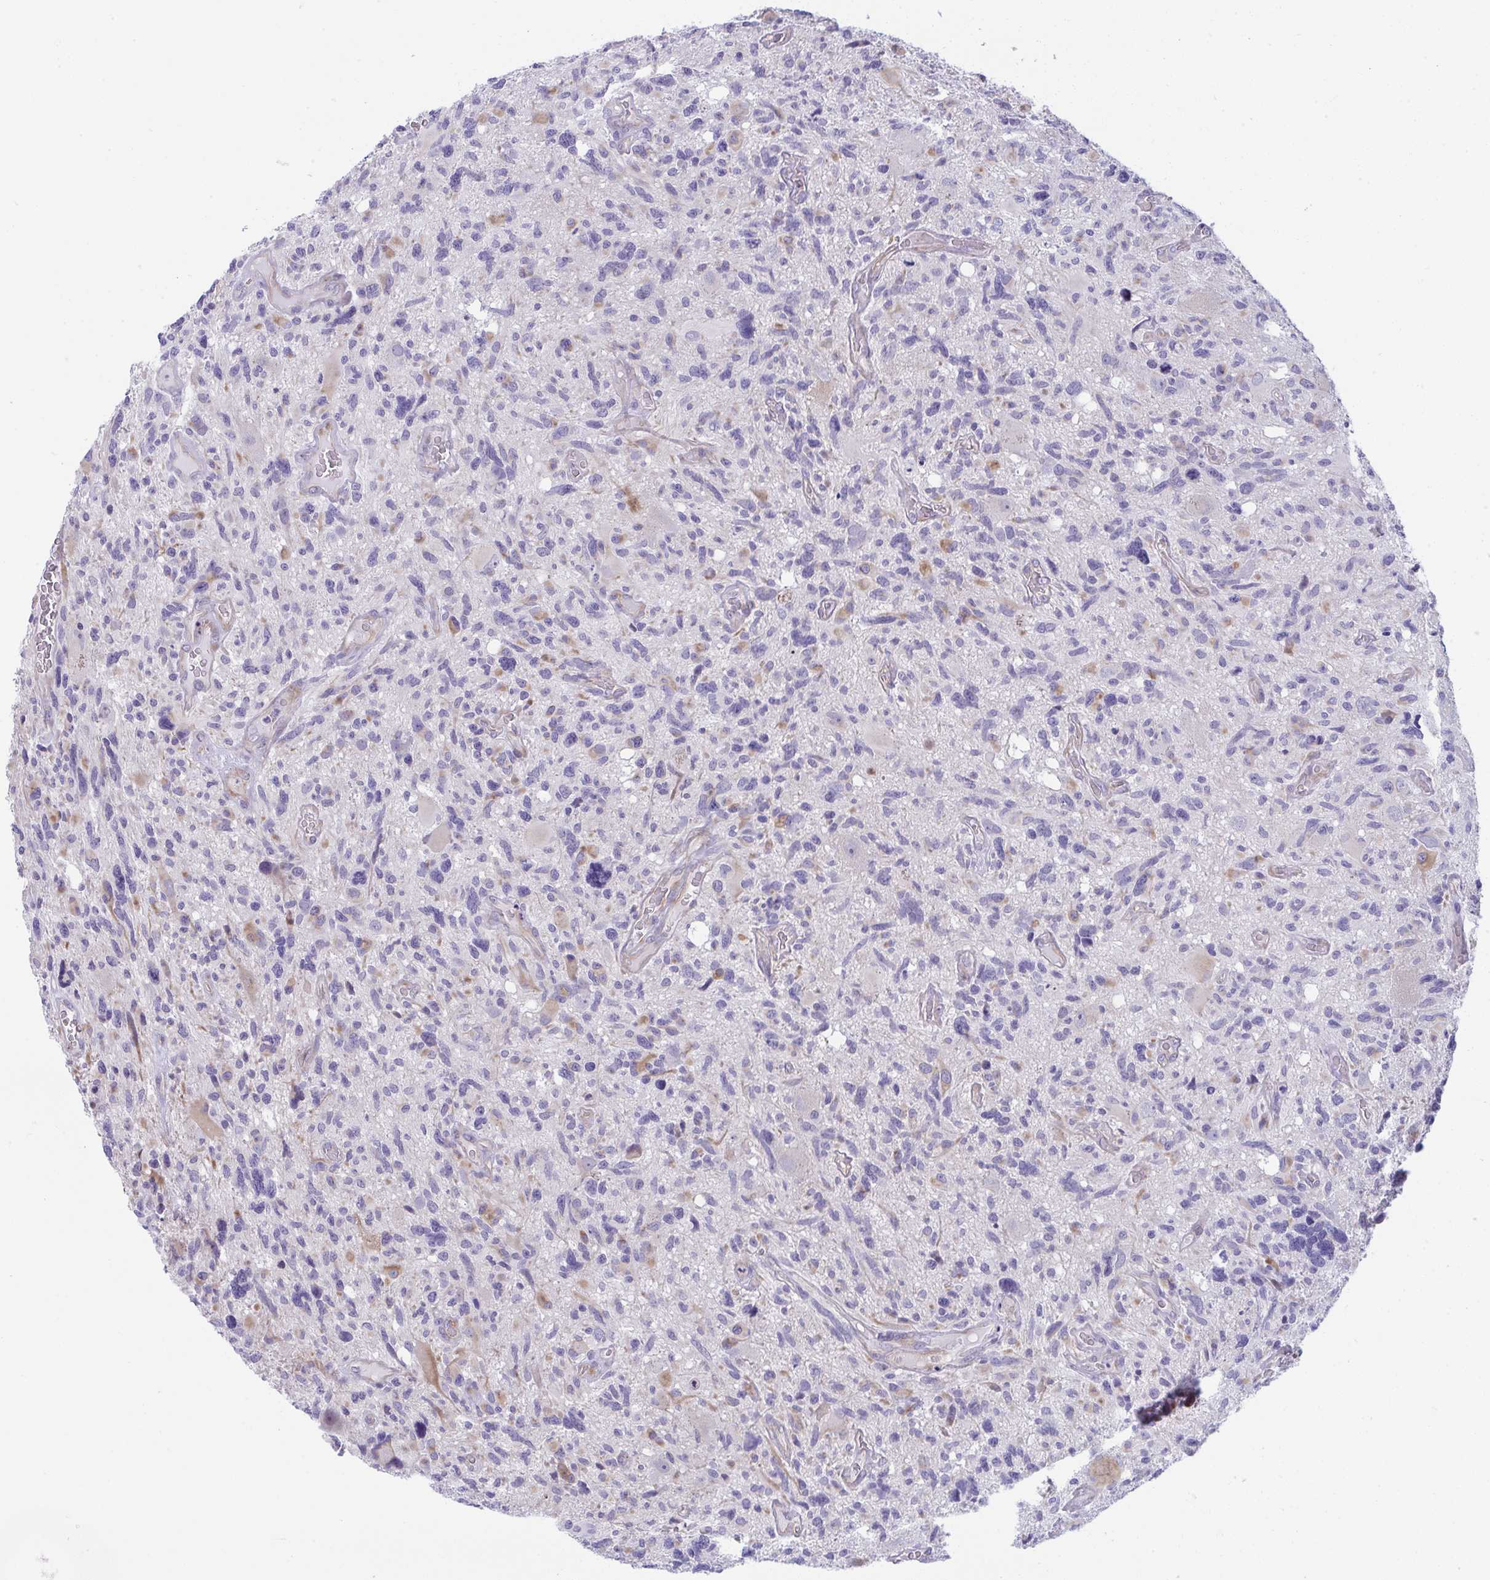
{"staining": {"intensity": "negative", "quantity": "none", "location": "none"}, "tissue": "glioma", "cell_type": "Tumor cells", "image_type": "cancer", "snomed": [{"axis": "morphology", "description": "Glioma, malignant, High grade"}, {"axis": "topography", "description": "Brain"}], "caption": "Glioma was stained to show a protein in brown. There is no significant positivity in tumor cells.", "gene": "MYL12A", "patient": {"sex": "male", "age": 49}}